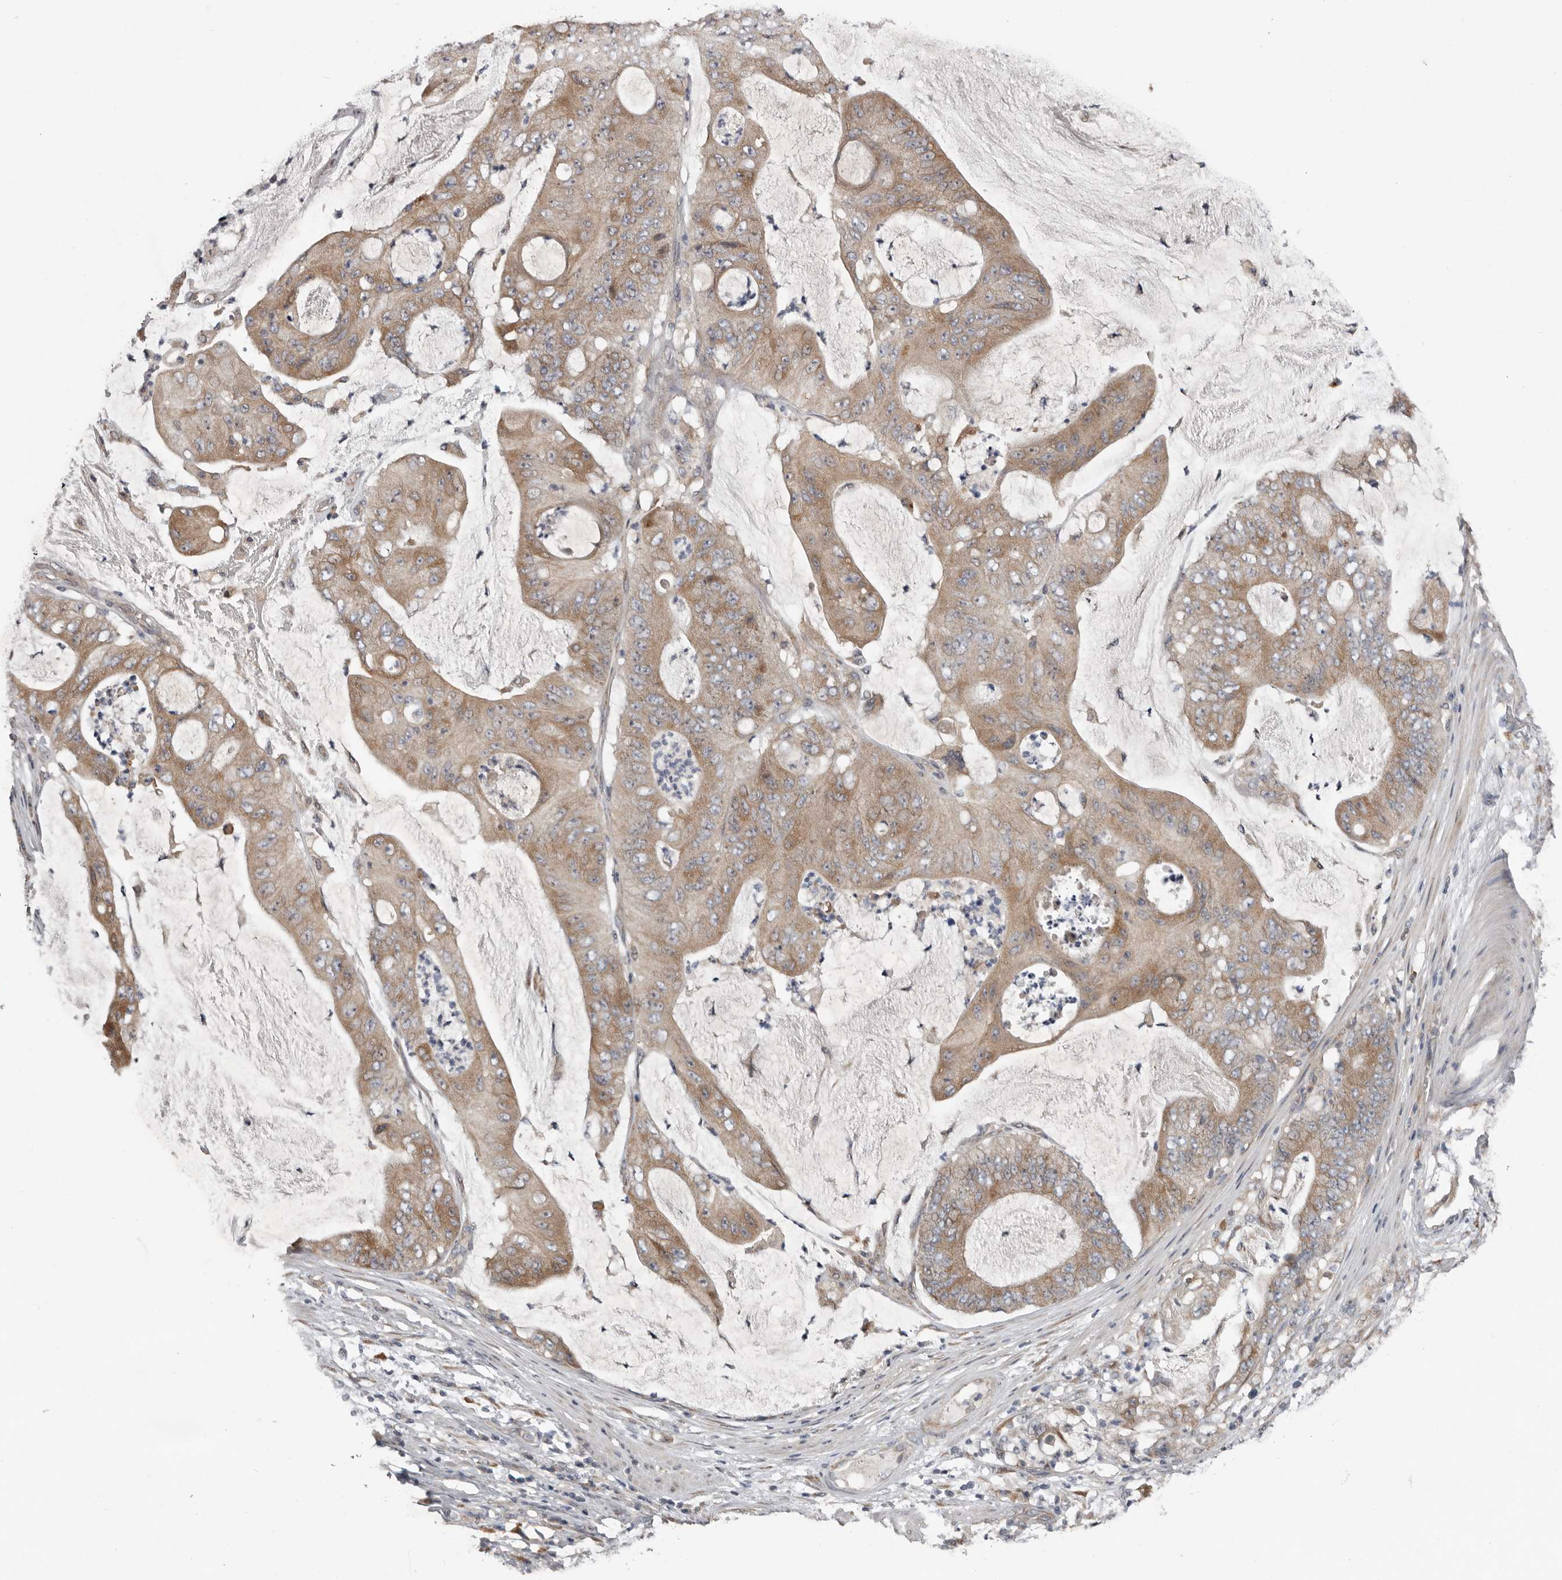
{"staining": {"intensity": "moderate", "quantity": ">75%", "location": "cytoplasmic/membranous"}, "tissue": "stomach cancer", "cell_type": "Tumor cells", "image_type": "cancer", "snomed": [{"axis": "morphology", "description": "Adenocarcinoma, NOS"}, {"axis": "topography", "description": "Stomach"}], "caption": "Immunohistochemistry (IHC) of human stomach cancer (adenocarcinoma) exhibits medium levels of moderate cytoplasmic/membranous staining in approximately >75% of tumor cells.", "gene": "CHML", "patient": {"sex": "female", "age": 73}}